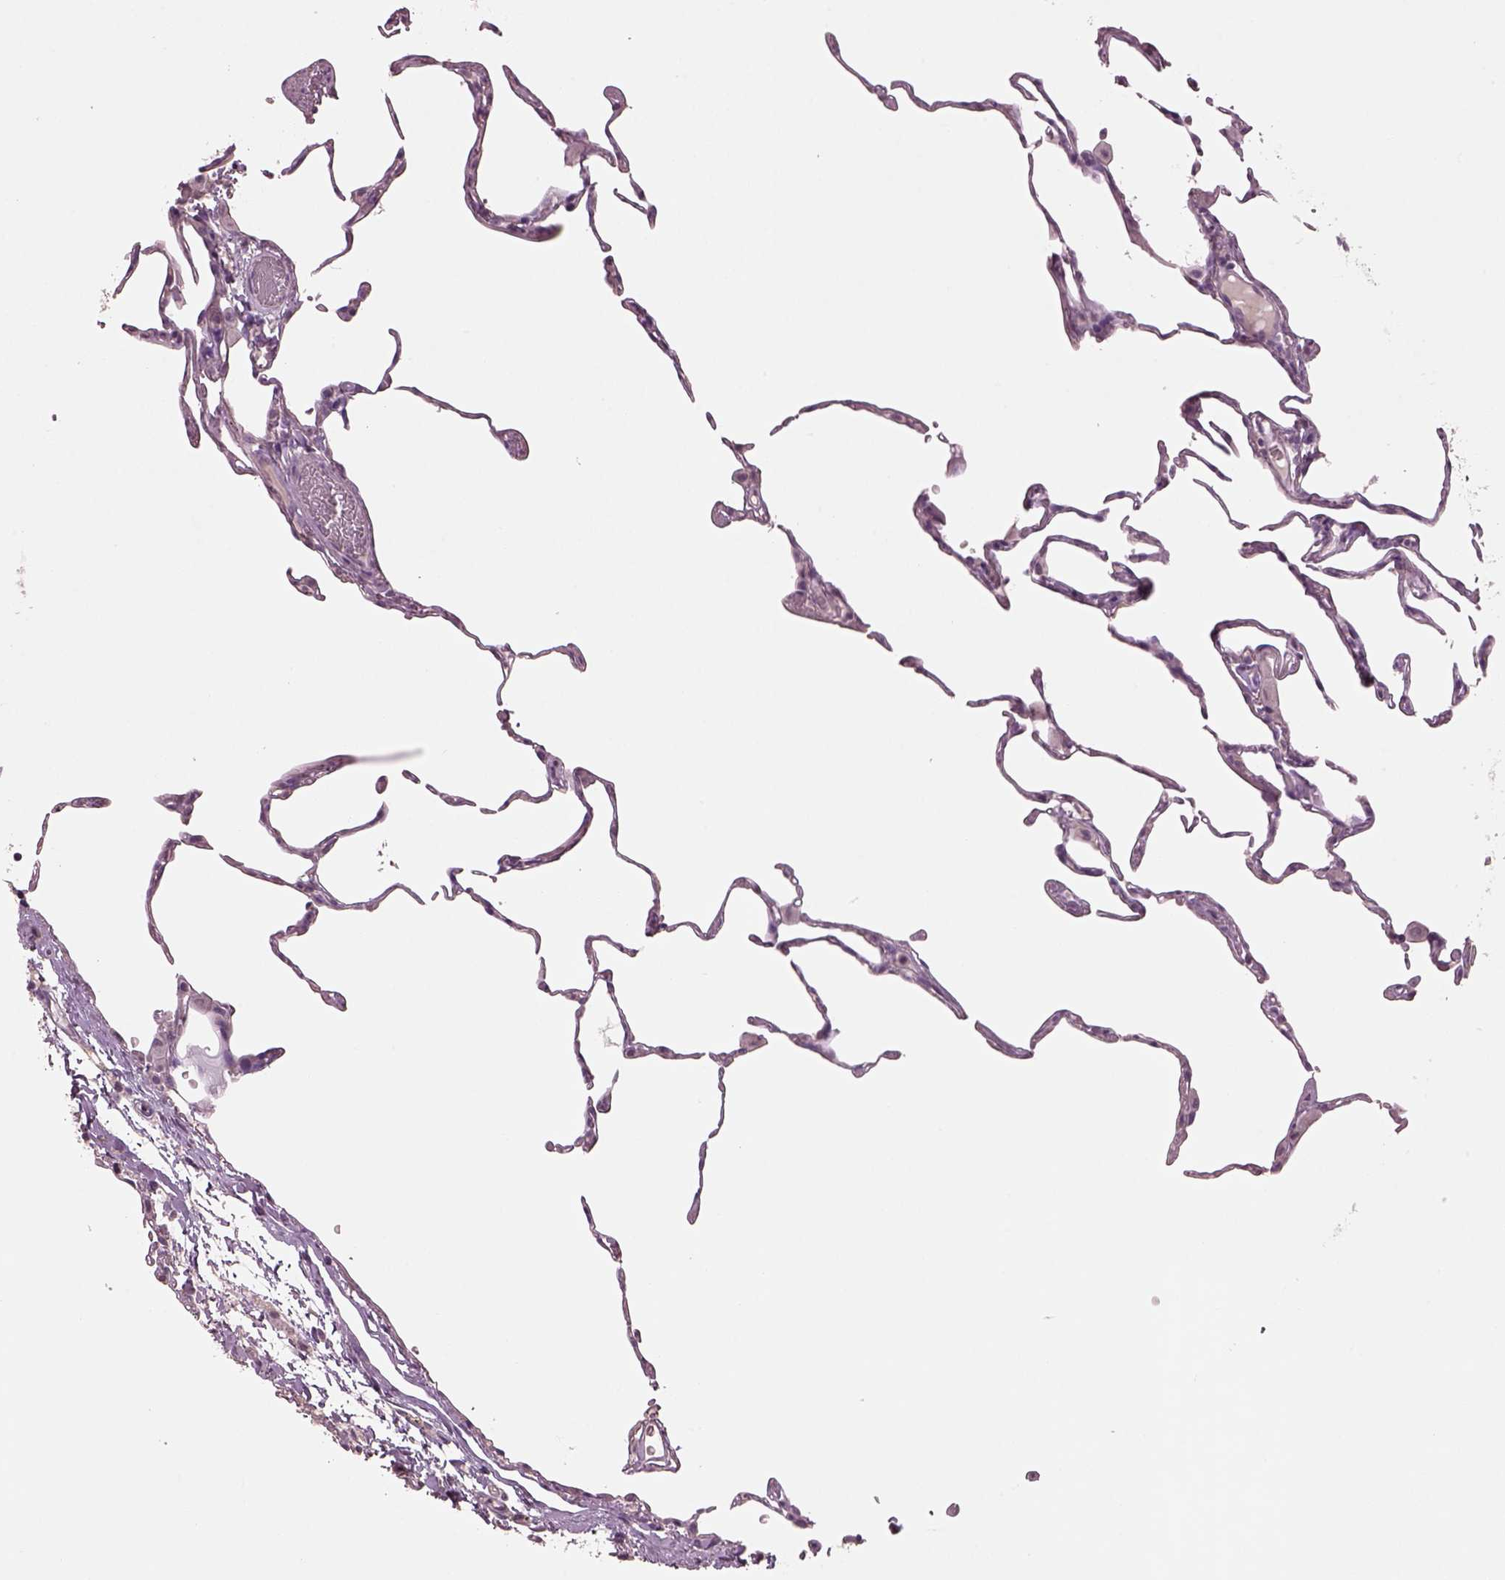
{"staining": {"intensity": "negative", "quantity": "none", "location": "none"}, "tissue": "lung", "cell_type": "Alveolar cells", "image_type": "normal", "snomed": [{"axis": "morphology", "description": "Normal tissue, NOS"}, {"axis": "topography", "description": "Lung"}], "caption": "Histopathology image shows no protein staining in alveolar cells of unremarkable lung.", "gene": "KCNIP3", "patient": {"sex": "female", "age": 57}}